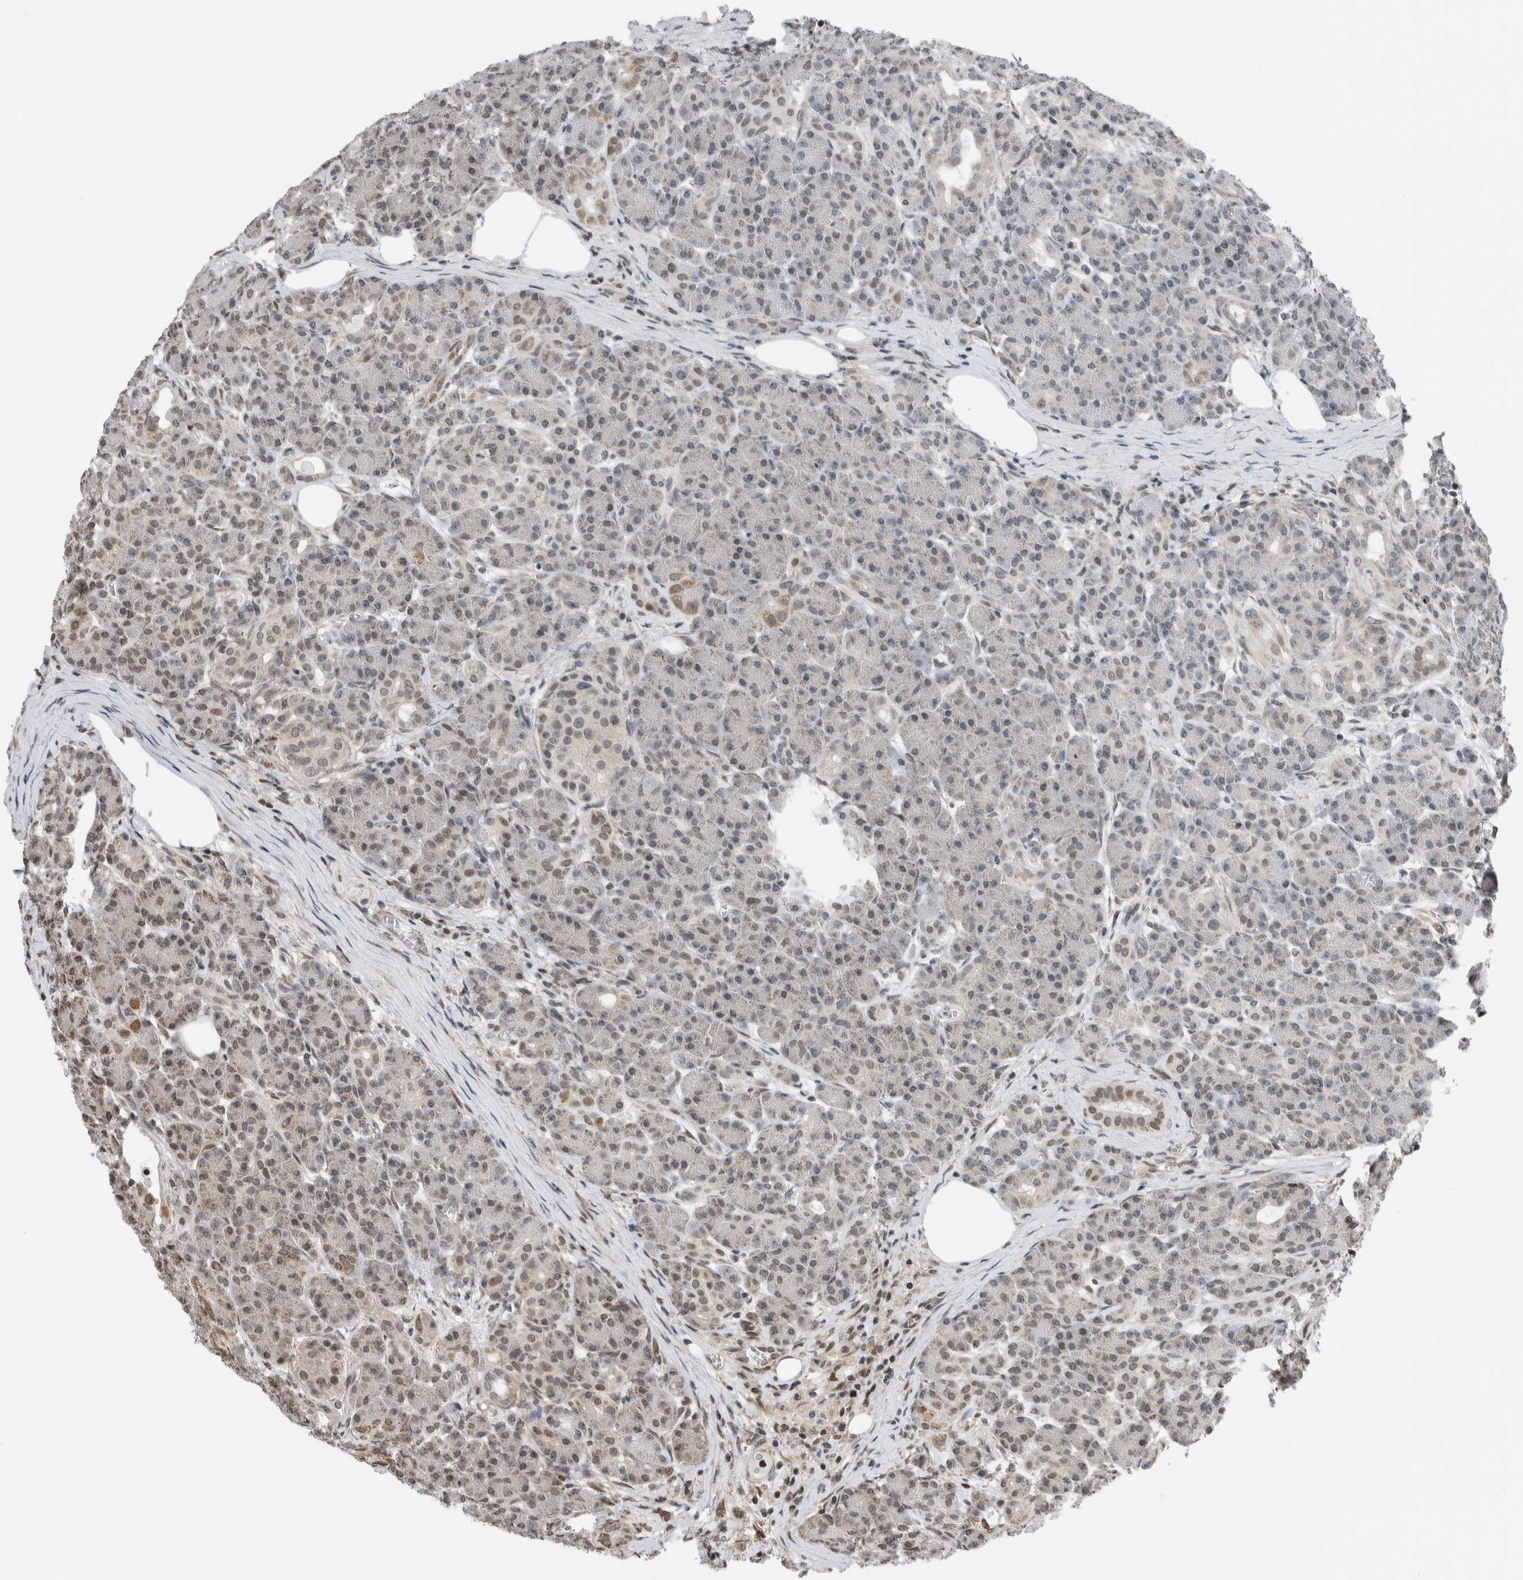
{"staining": {"intensity": "weak", "quantity": "25%-75%", "location": "nuclear"}, "tissue": "pancreas", "cell_type": "Exocrine glandular cells", "image_type": "normal", "snomed": [{"axis": "morphology", "description": "Normal tissue, NOS"}, {"axis": "topography", "description": "Pancreas"}], "caption": "The photomicrograph exhibits immunohistochemical staining of unremarkable pancreas. There is weak nuclear staining is present in about 25%-75% of exocrine glandular cells.", "gene": "NPLOC4", "patient": {"sex": "male", "age": 63}}